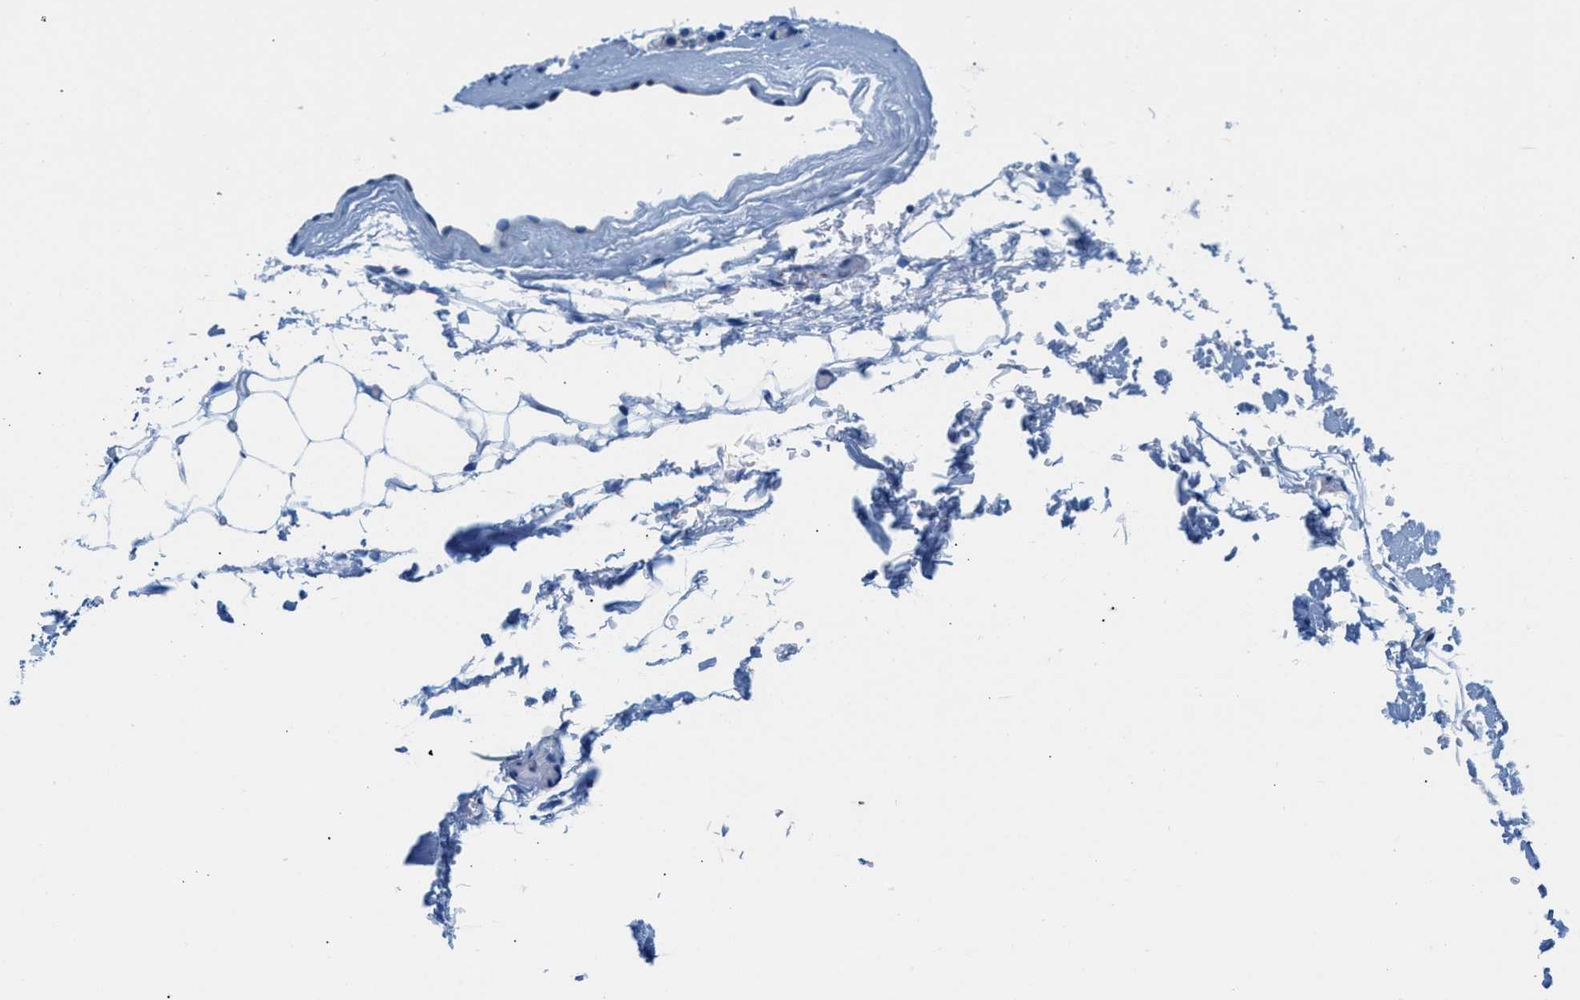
{"staining": {"intensity": "moderate", "quantity": "<25%", "location": "cytoplasmic/membranous"}, "tissue": "parathyroid gland", "cell_type": "Glandular cells", "image_type": "normal", "snomed": [{"axis": "morphology", "description": "Normal tissue, NOS"}, {"axis": "morphology", "description": "Inflammation chronic"}, {"axis": "morphology", "description": "Goiter, colloid"}, {"axis": "topography", "description": "Thyroid gland"}, {"axis": "topography", "description": "Parathyroid gland"}], "caption": "Protein staining of unremarkable parathyroid gland displays moderate cytoplasmic/membranous expression in about <25% of glandular cells. Using DAB (3,3'-diaminobenzidine) (brown) and hematoxylin (blue) stains, captured at high magnification using brightfield microscopy.", "gene": "VPS53", "patient": {"sex": "male", "age": 65}}